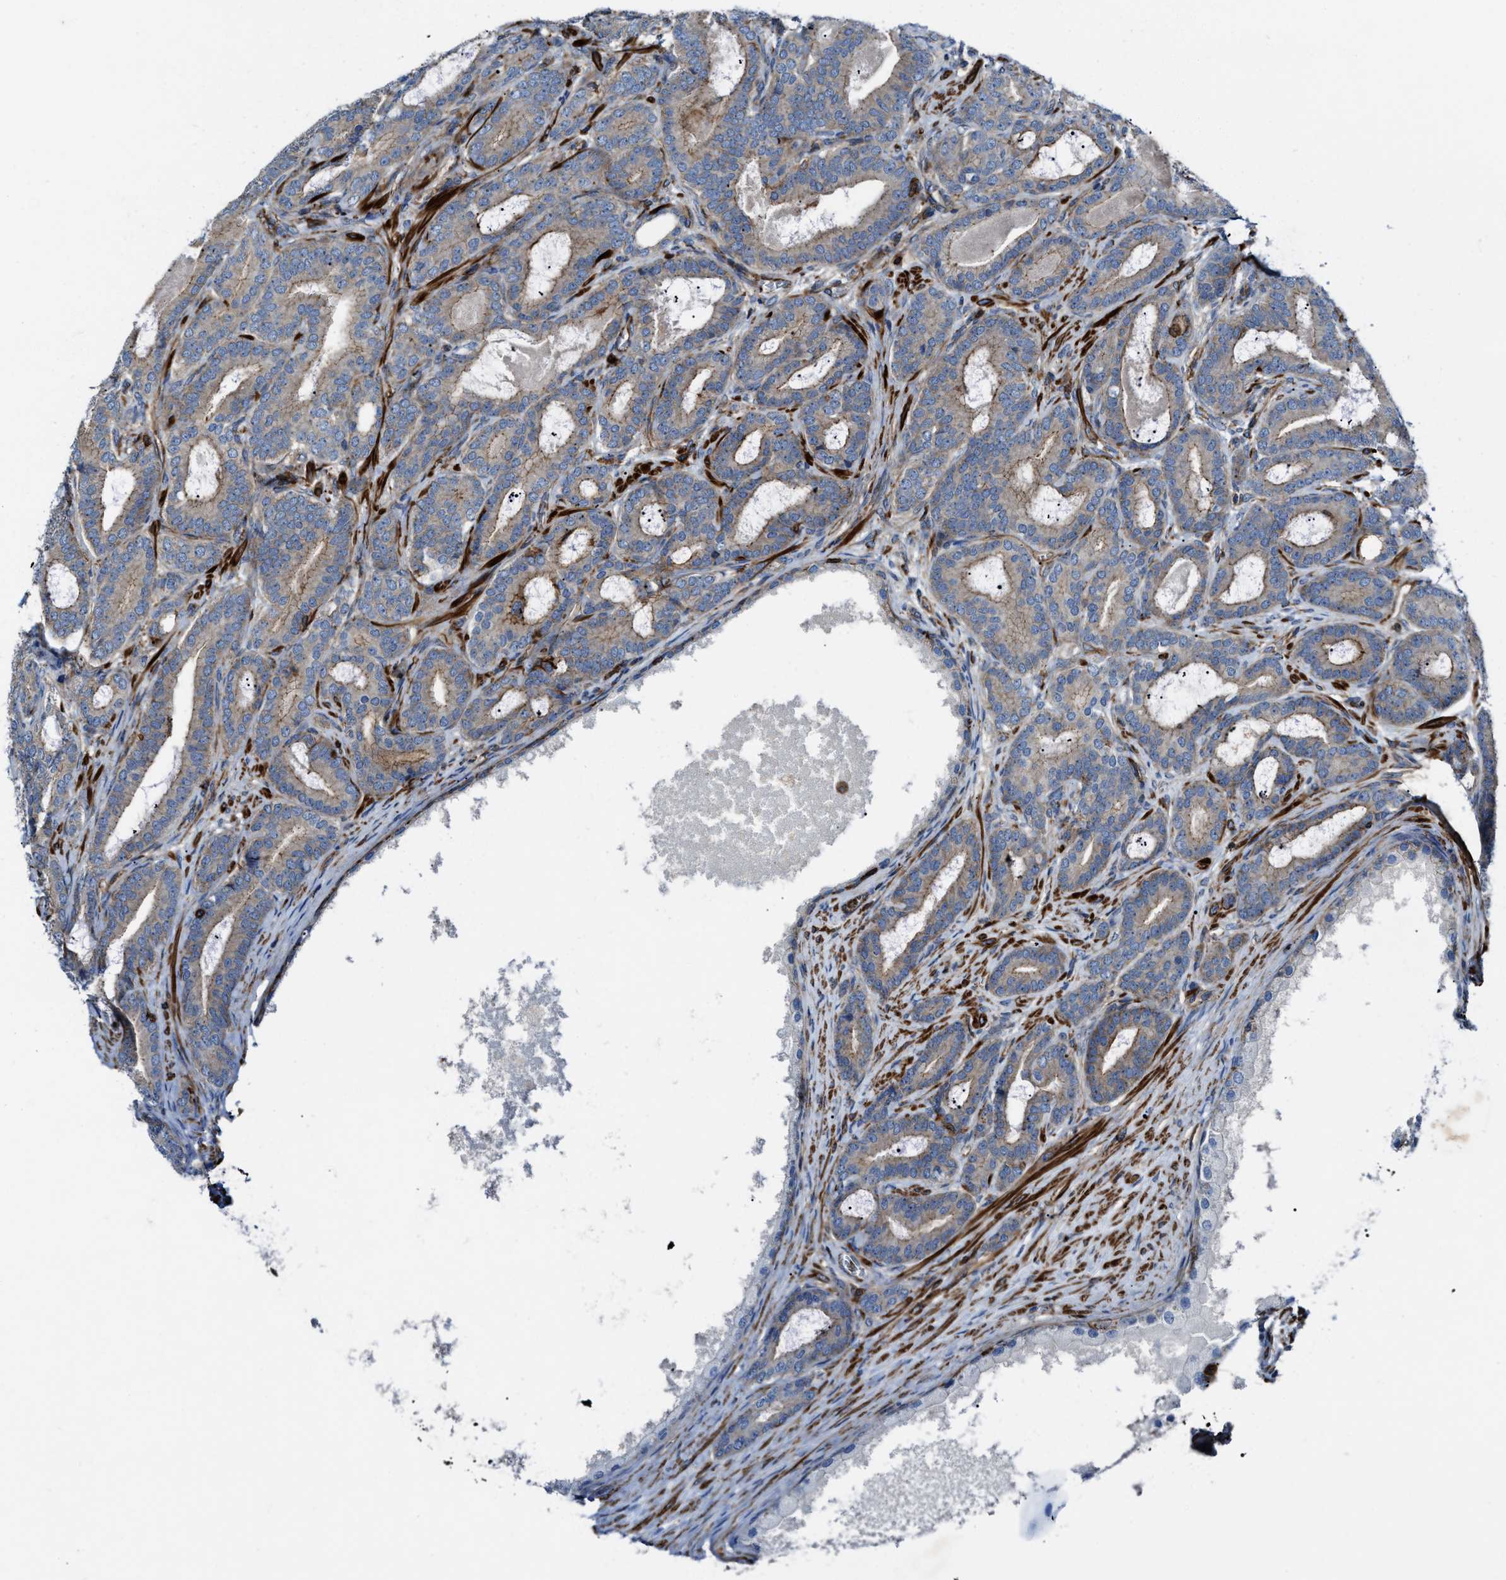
{"staining": {"intensity": "weak", "quantity": "25%-75%", "location": "cytoplasmic/membranous"}, "tissue": "prostate cancer", "cell_type": "Tumor cells", "image_type": "cancer", "snomed": [{"axis": "morphology", "description": "Adenocarcinoma, High grade"}, {"axis": "topography", "description": "Prostate"}], "caption": "Human high-grade adenocarcinoma (prostate) stained for a protein (brown) exhibits weak cytoplasmic/membranous positive expression in approximately 25%-75% of tumor cells.", "gene": "AGPAT2", "patient": {"sex": "male", "age": 60}}